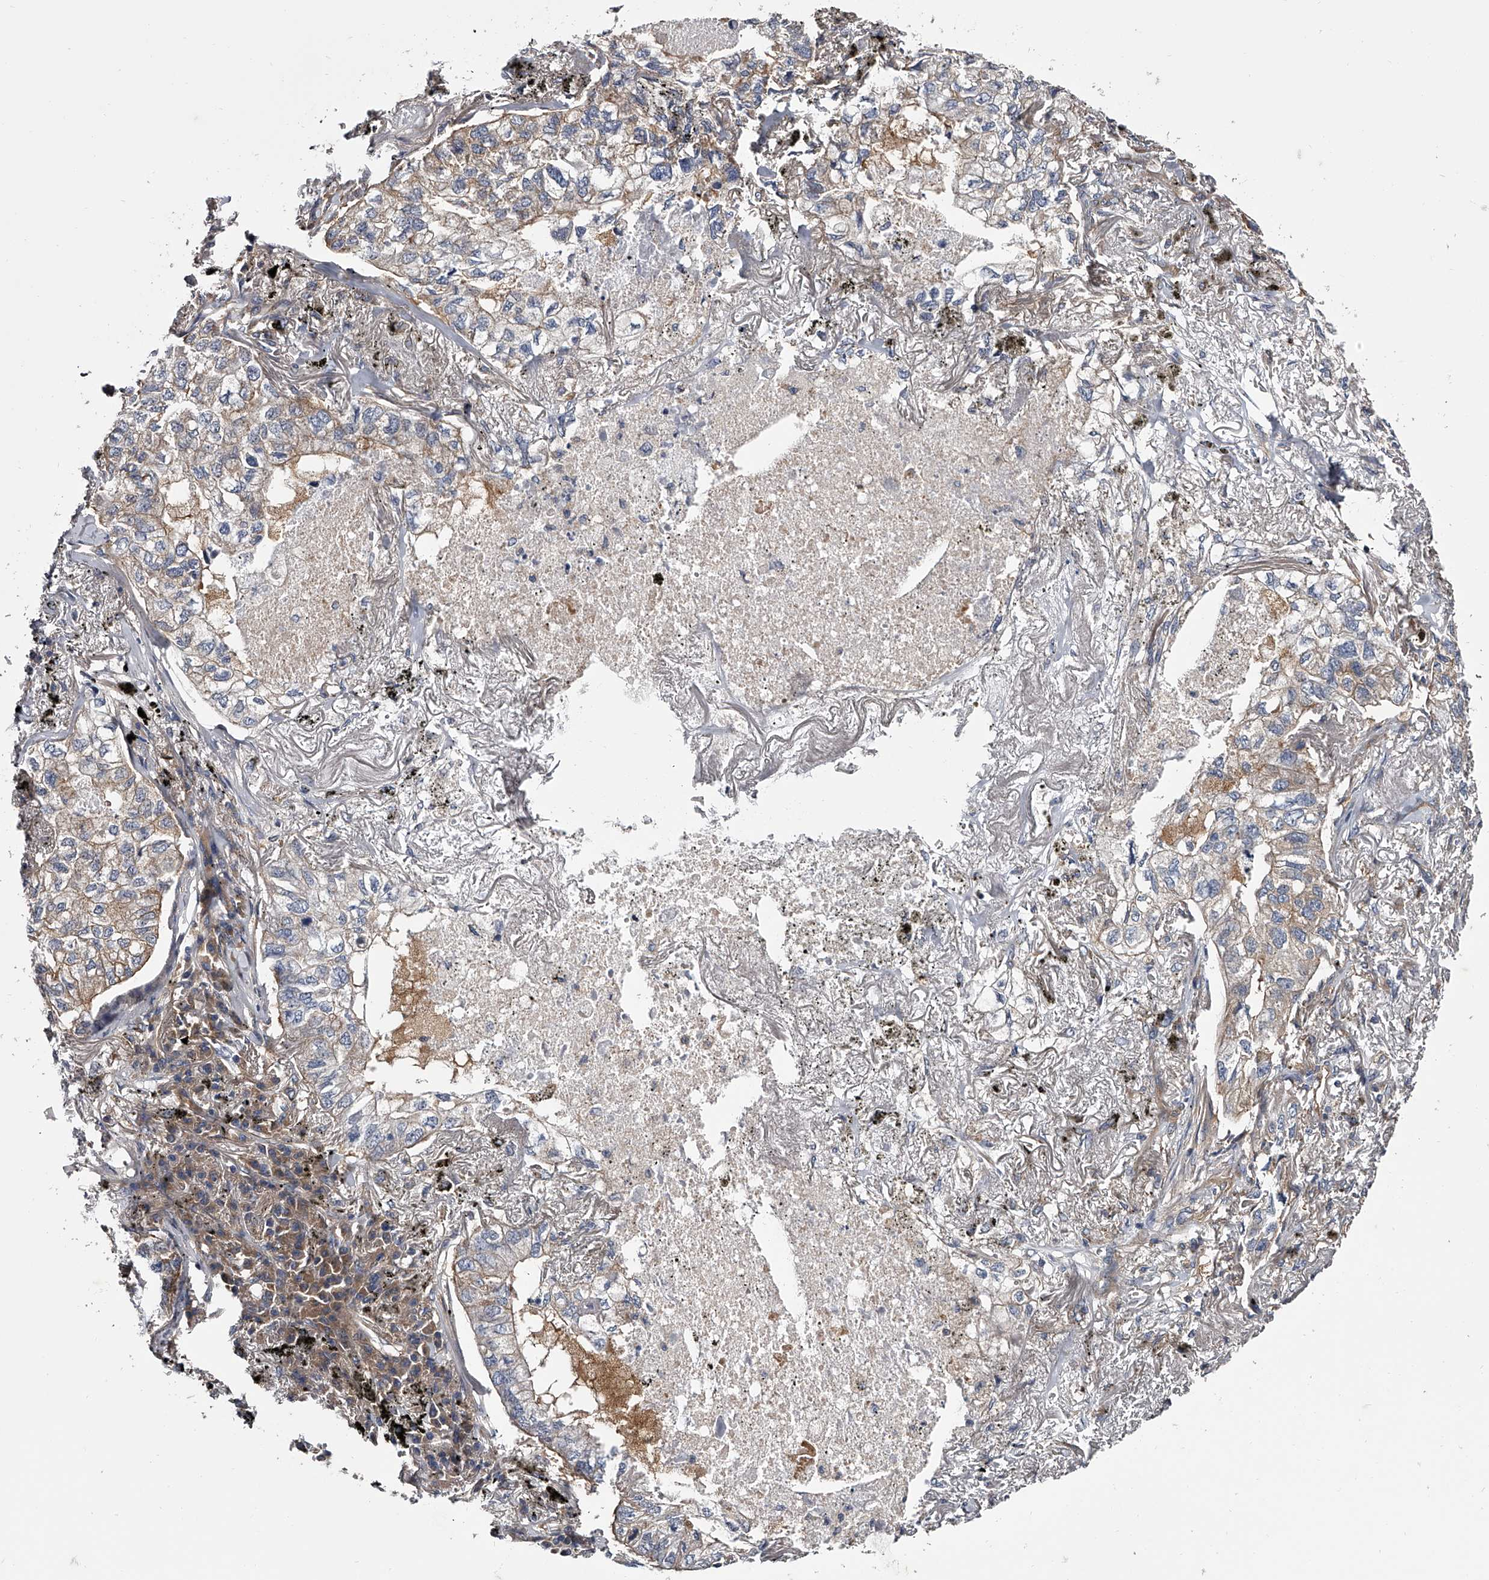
{"staining": {"intensity": "weak", "quantity": "<25%", "location": "cytoplasmic/membranous"}, "tissue": "lung cancer", "cell_type": "Tumor cells", "image_type": "cancer", "snomed": [{"axis": "morphology", "description": "Adenocarcinoma, NOS"}, {"axis": "topography", "description": "Lung"}], "caption": "Image shows no significant protein positivity in tumor cells of lung cancer.", "gene": "GAPVD1", "patient": {"sex": "male", "age": 65}}